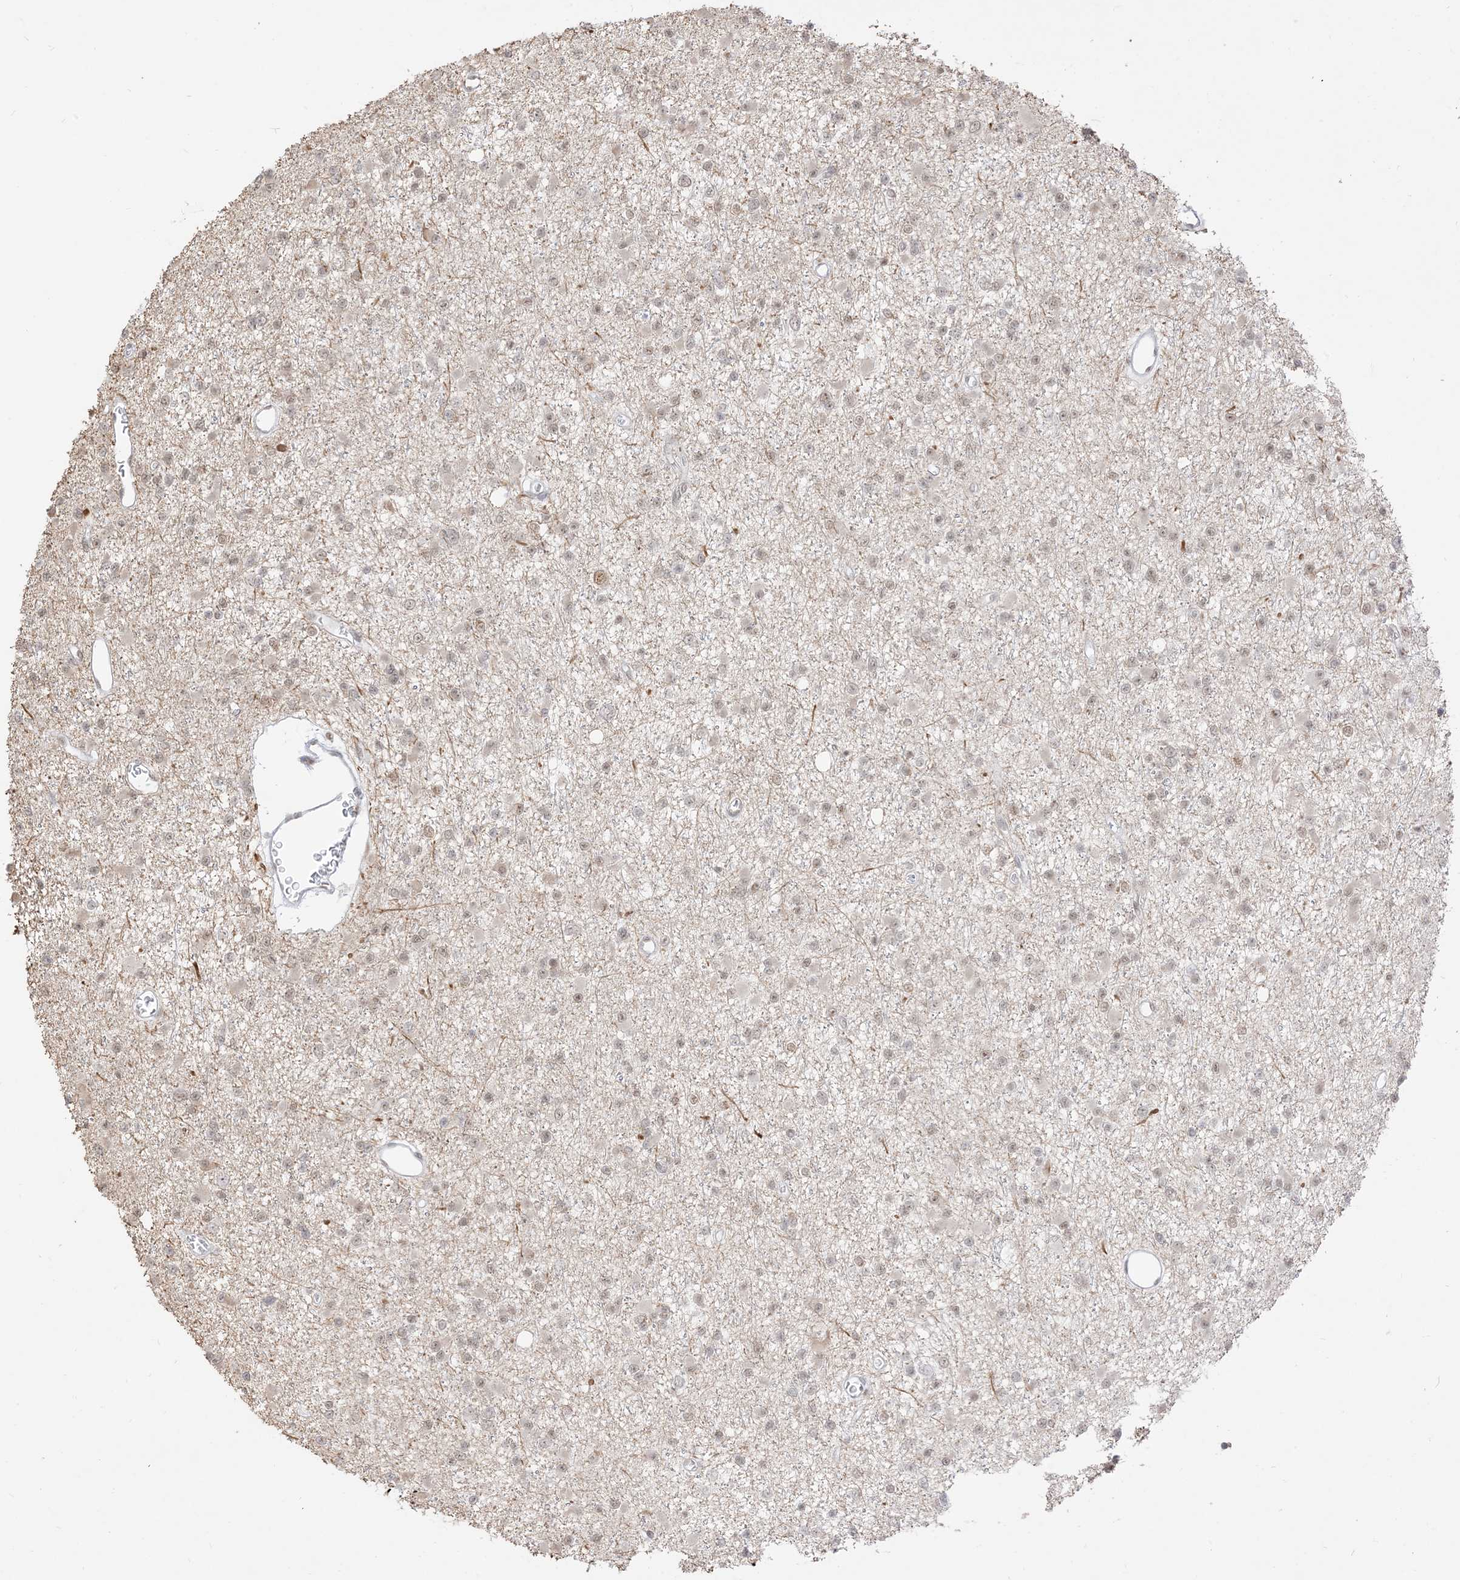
{"staining": {"intensity": "weak", "quantity": "25%-75%", "location": "nuclear"}, "tissue": "glioma", "cell_type": "Tumor cells", "image_type": "cancer", "snomed": [{"axis": "morphology", "description": "Glioma, malignant, Low grade"}, {"axis": "topography", "description": "Brain"}], "caption": "IHC micrograph of neoplastic tissue: glioma stained using IHC shows low levels of weak protein expression localized specifically in the nuclear of tumor cells, appearing as a nuclear brown color.", "gene": "ARGLU1", "patient": {"sex": "female", "age": 22}}